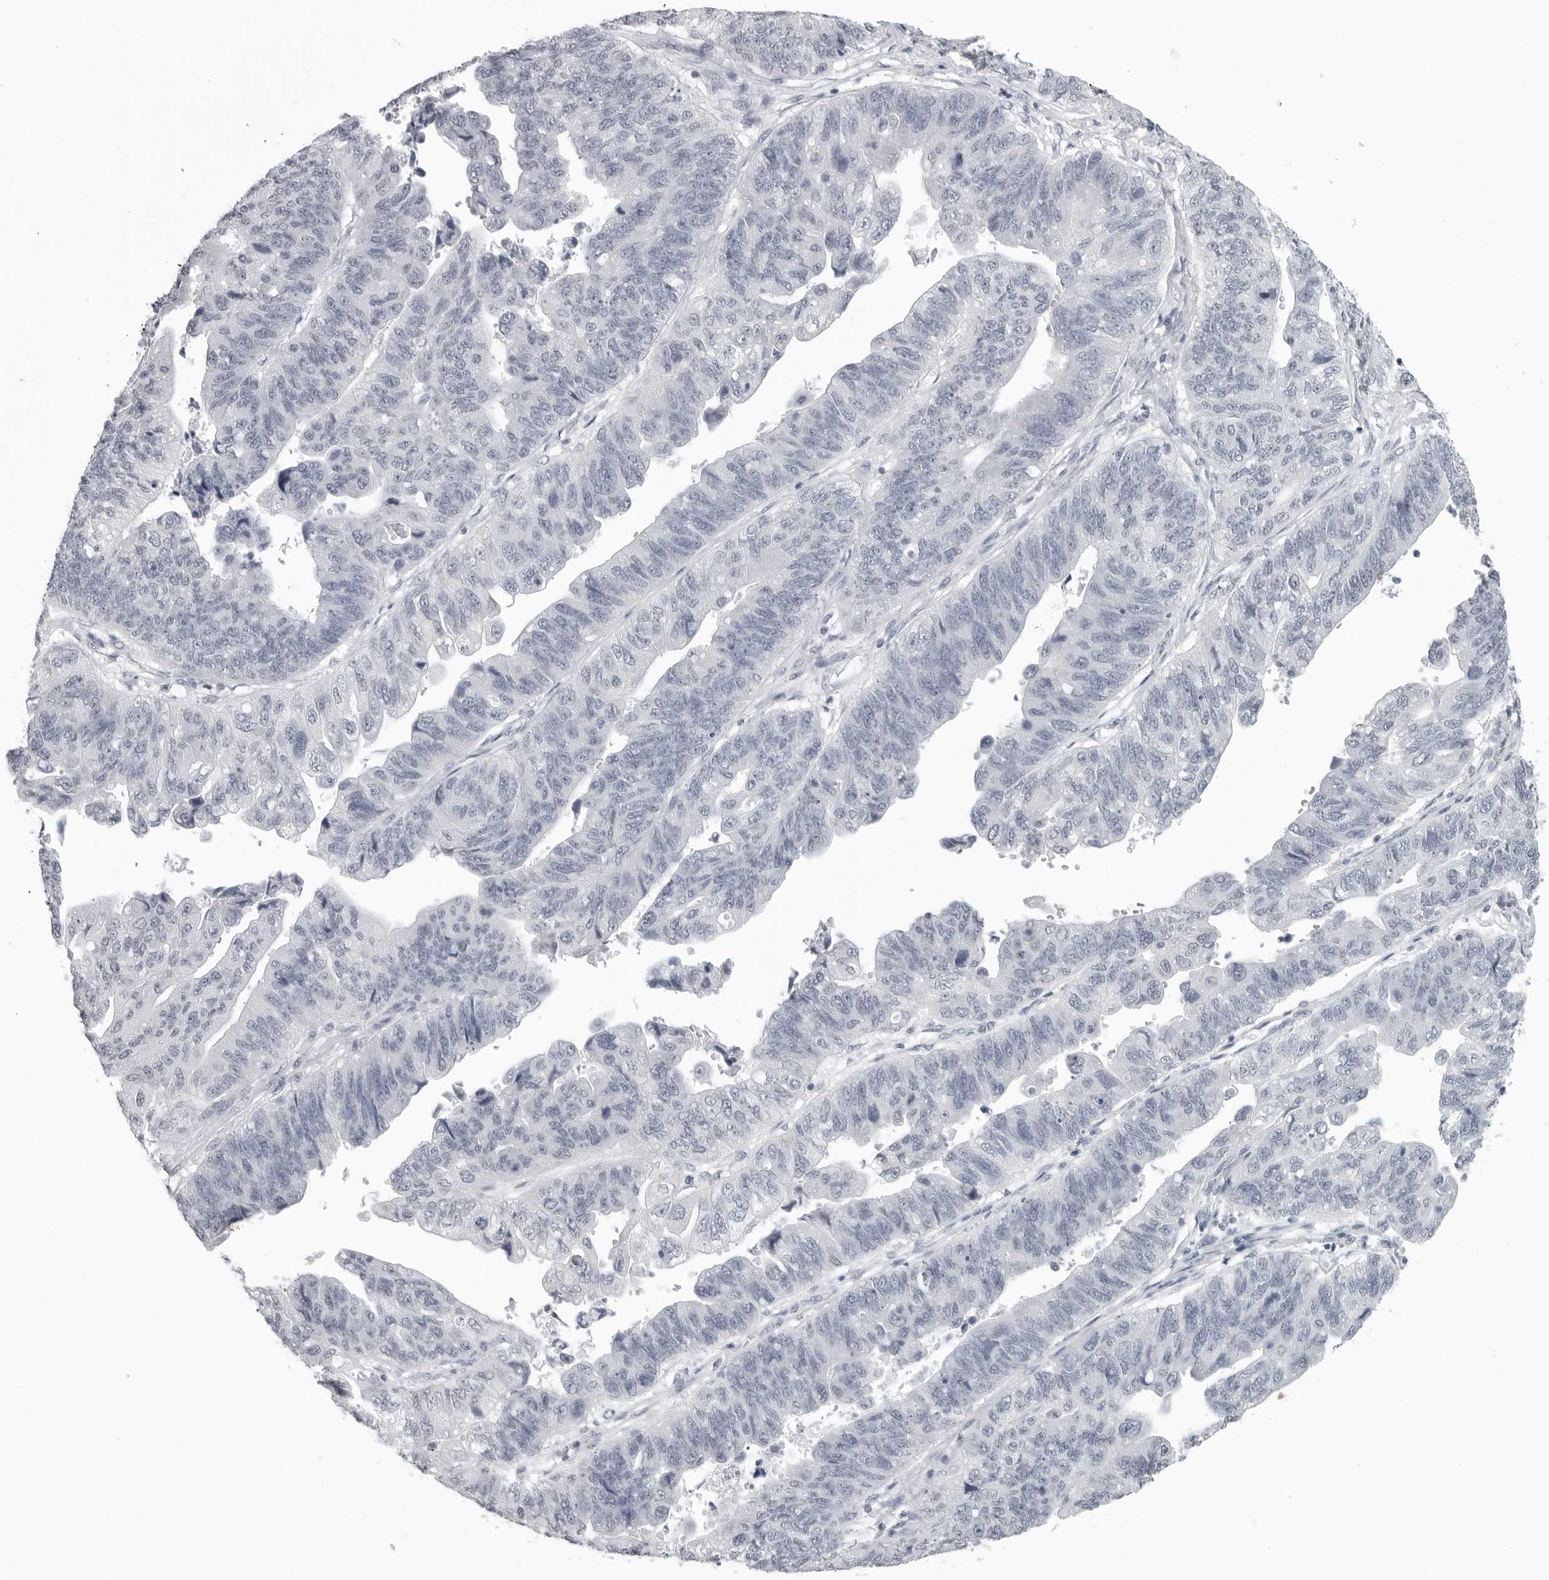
{"staining": {"intensity": "negative", "quantity": "none", "location": "none"}, "tissue": "stomach cancer", "cell_type": "Tumor cells", "image_type": "cancer", "snomed": [{"axis": "morphology", "description": "Adenocarcinoma, NOS"}, {"axis": "topography", "description": "Stomach"}], "caption": "Tumor cells are negative for brown protein staining in adenocarcinoma (stomach).", "gene": "BPIFA1", "patient": {"sex": "male", "age": 59}}